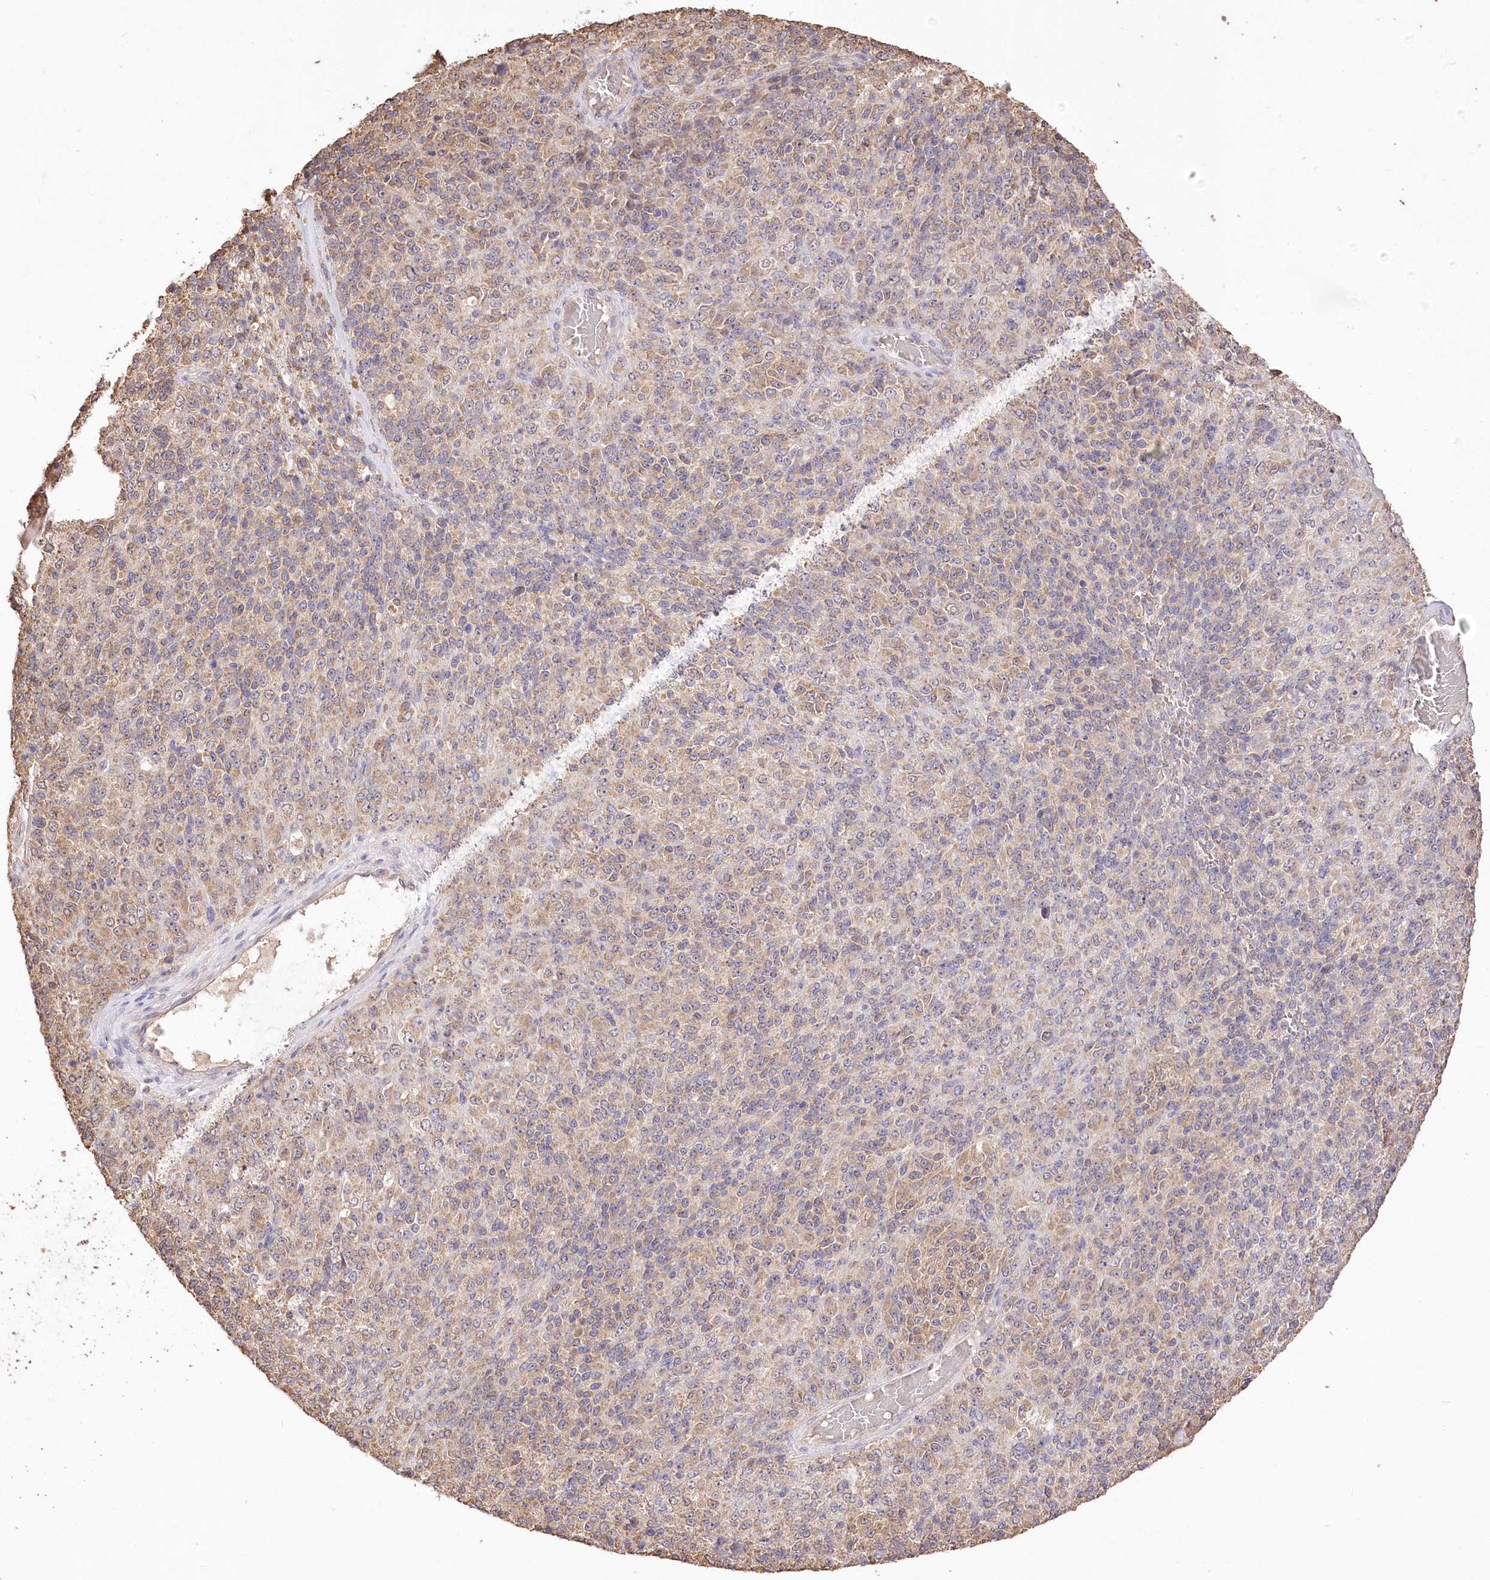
{"staining": {"intensity": "moderate", "quantity": "25%-75%", "location": "cytoplasmic/membranous"}, "tissue": "melanoma", "cell_type": "Tumor cells", "image_type": "cancer", "snomed": [{"axis": "morphology", "description": "Malignant melanoma, Metastatic site"}, {"axis": "topography", "description": "Brain"}], "caption": "Immunohistochemistry (IHC) of malignant melanoma (metastatic site) displays medium levels of moderate cytoplasmic/membranous positivity in approximately 25%-75% of tumor cells.", "gene": "R3HDM2", "patient": {"sex": "female", "age": 56}}